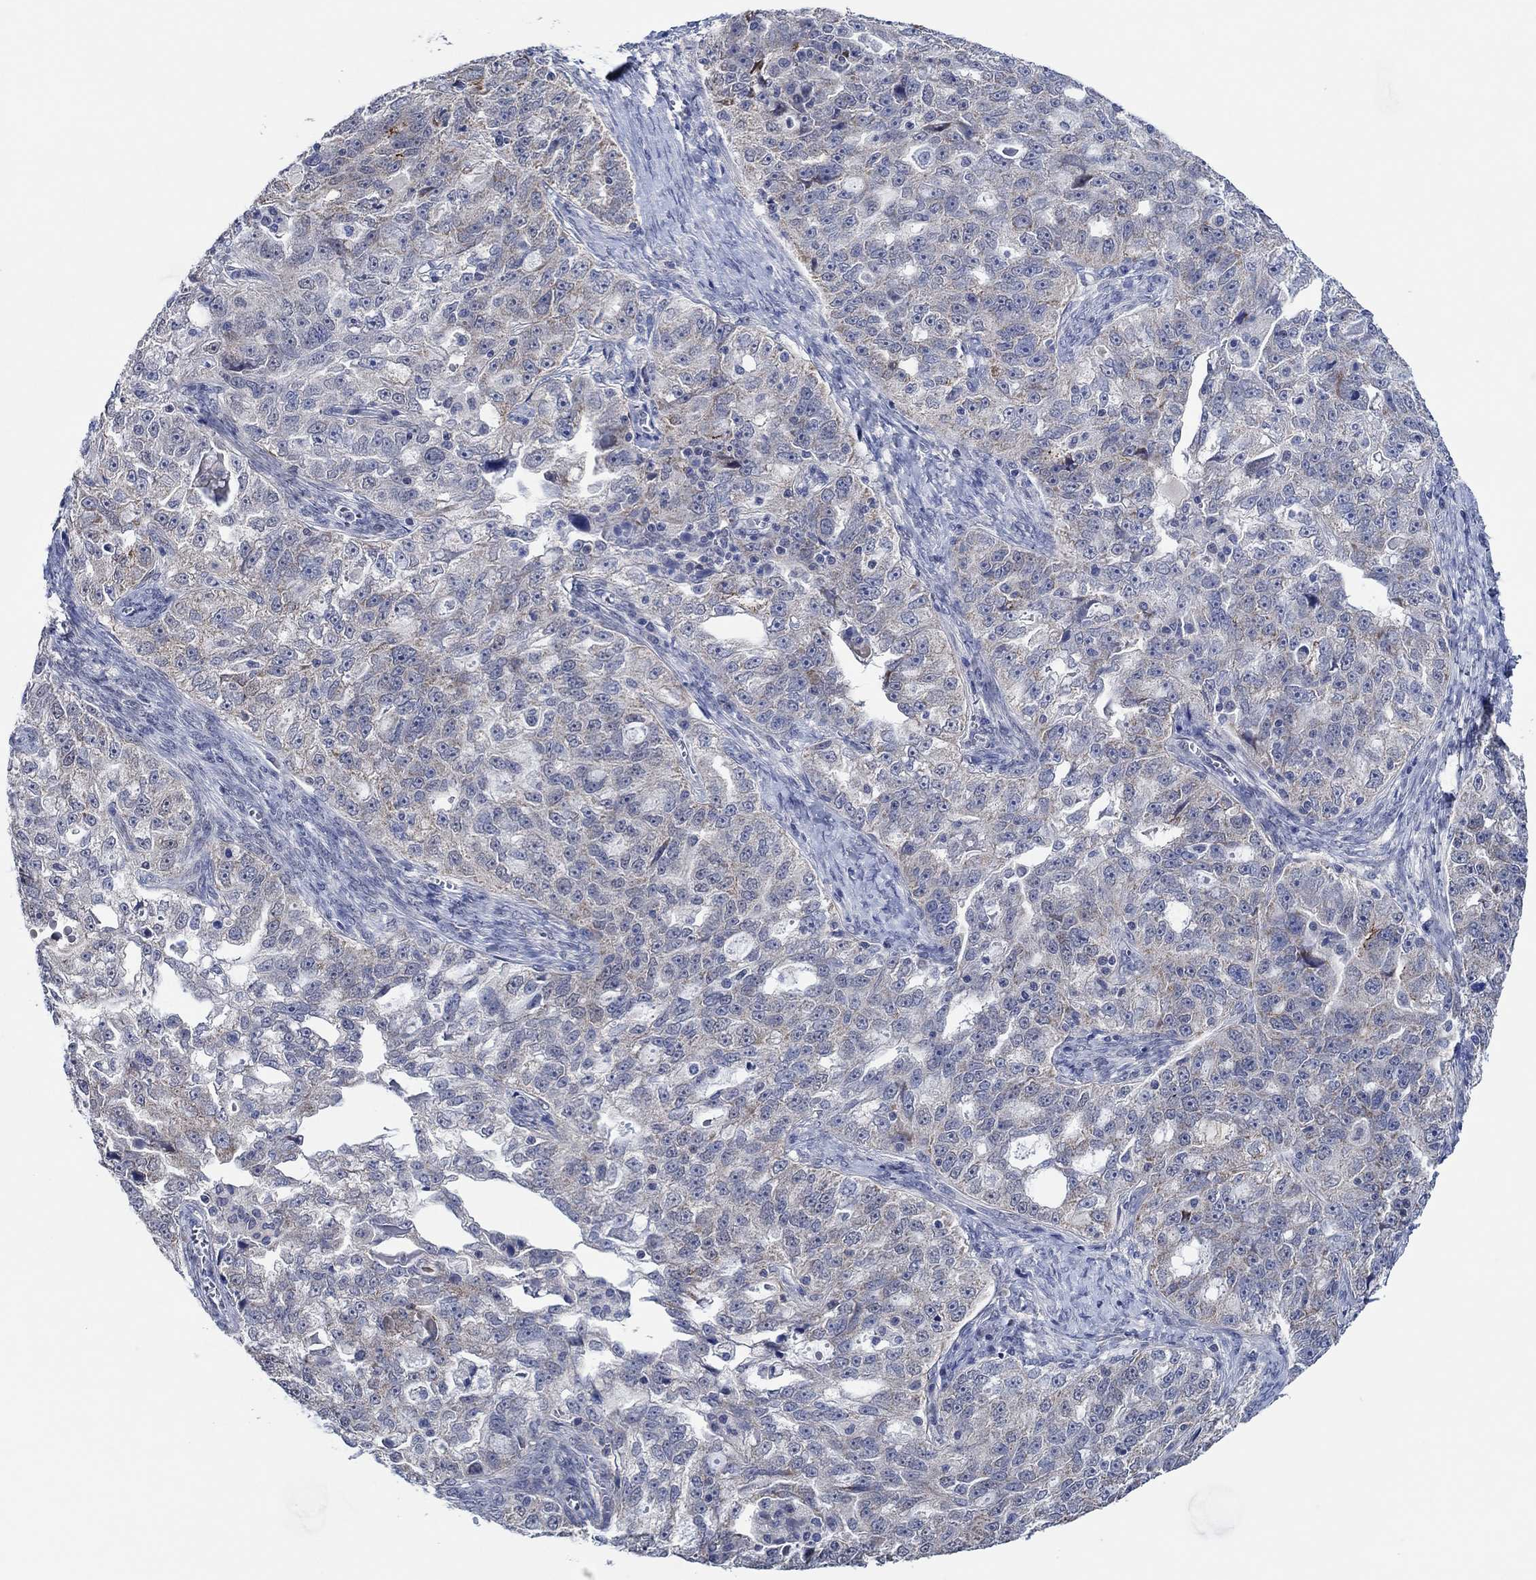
{"staining": {"intensity": "weak", "quantity": "25%-75%", "location": "cytoplasmic/membranous"}, "tissue": "ovarian cancer", "cell_type": "Tumor cells", "image_type": "cancer", "snomed": [{"axis": "morphology", "description": "Cystadenocarcinoma, serous, NOS"}, {"axis": "topography", "description": "Ovary"}], "caption": "Weak cytoplasmic/membranous staining is seen in about 25%-75% of tumor cells in ovarian cancer.", "gene": "PRRT3", "patient": {"sex": "female", "age": 51}}